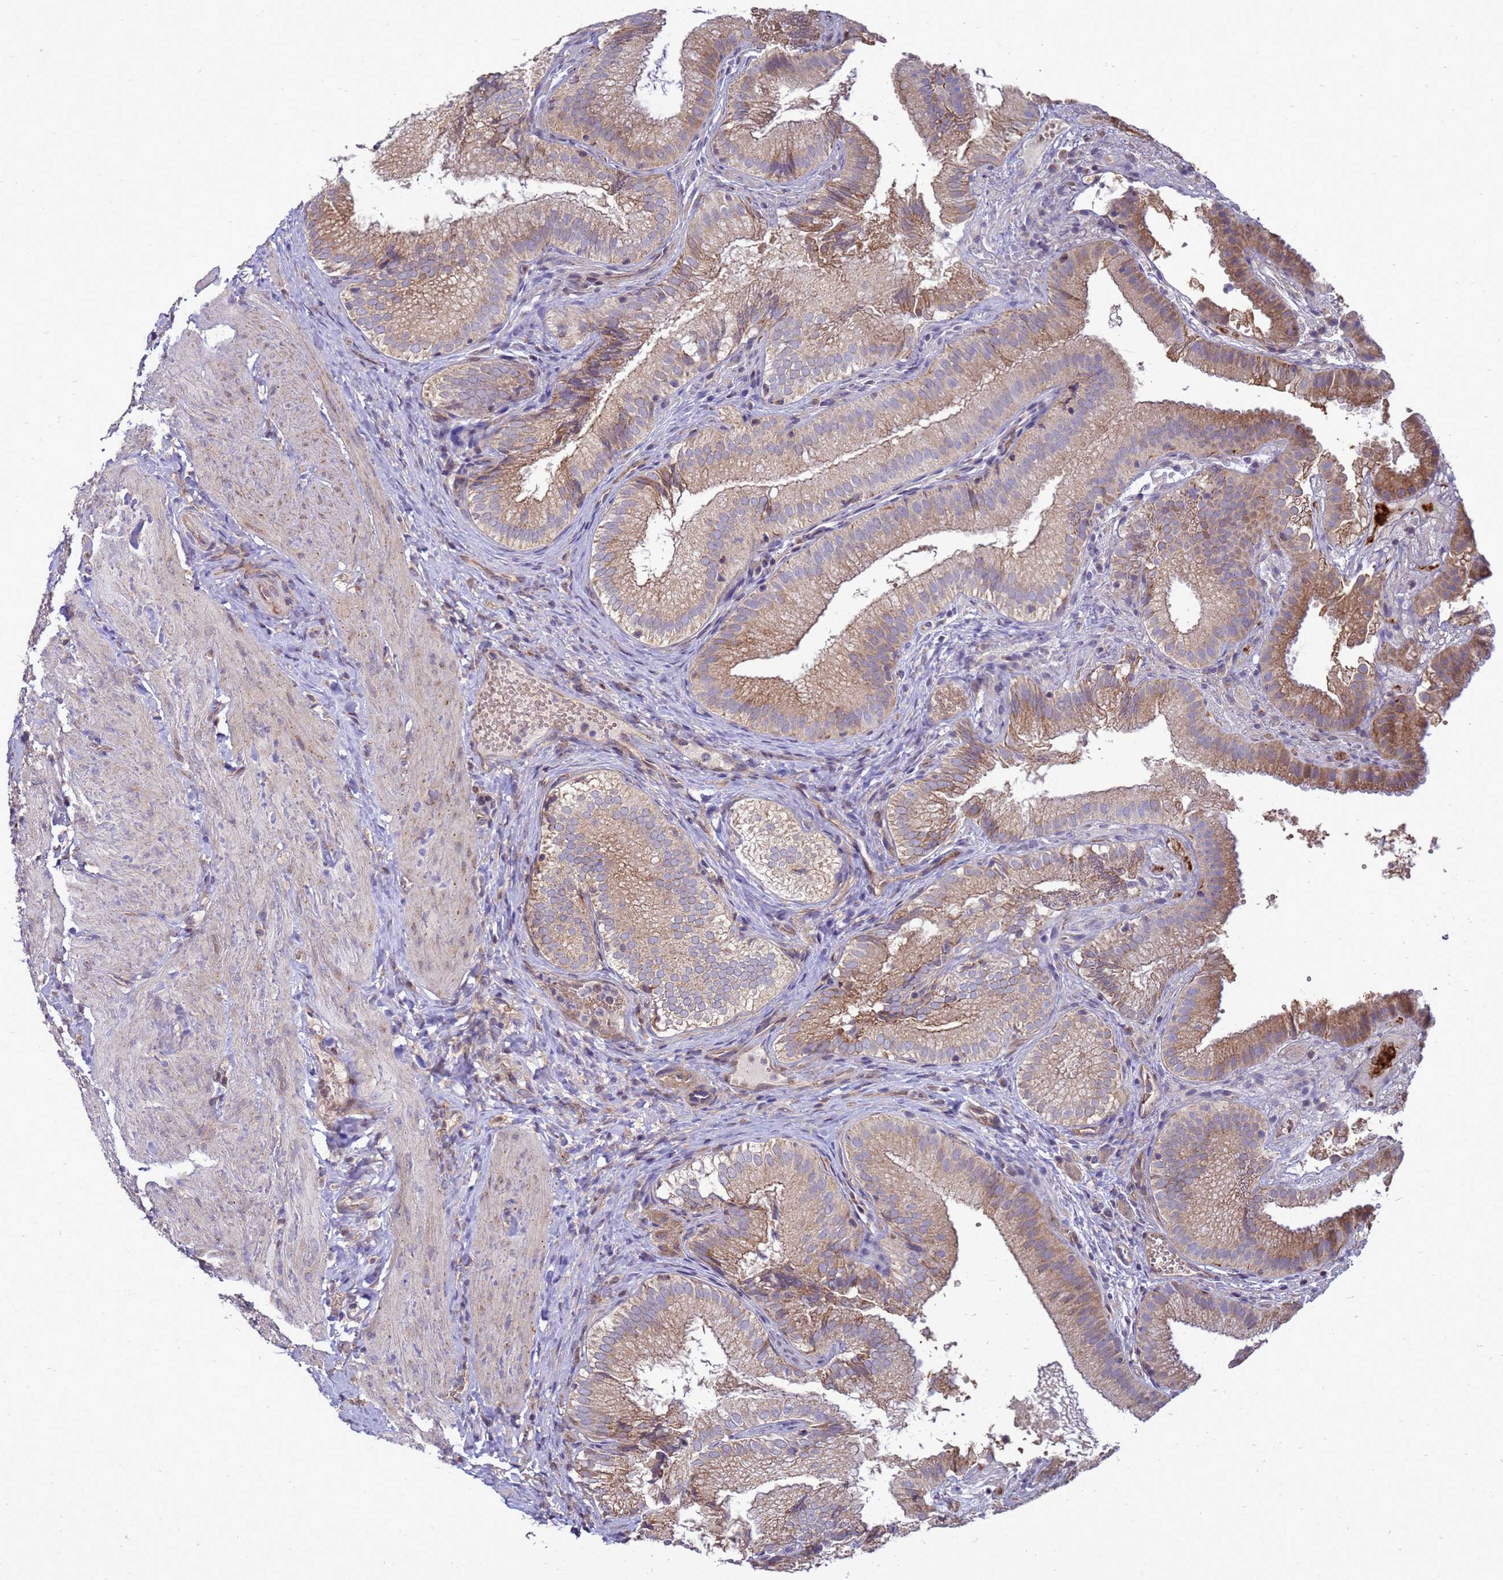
{"staining": {"intensity": "moderate", "quantity": ">75%", "location": "cytoplasmic/membranous"}, "tissue": "gallbladder", "cell_type": "Glandular cells", "image_type": "normal", "snomed": [{"axis": "morphology", "description": "Normal tissue, NOS"}, {"axis": "topography", "description": "Gallbladder"}], "caption": "Gallbladder stained for a protein demonstrates moderate cytoplasmic/membranous positivity in glandular cells. The staining is performed using DAB (3,3'-diaminobenzidine) brown chromogen to label protein expression. The nuclei are counter-stained blue using hematoxylin.", "gene": "EIF4EBP3", "patient": {"sex": "female", "age": 30}}